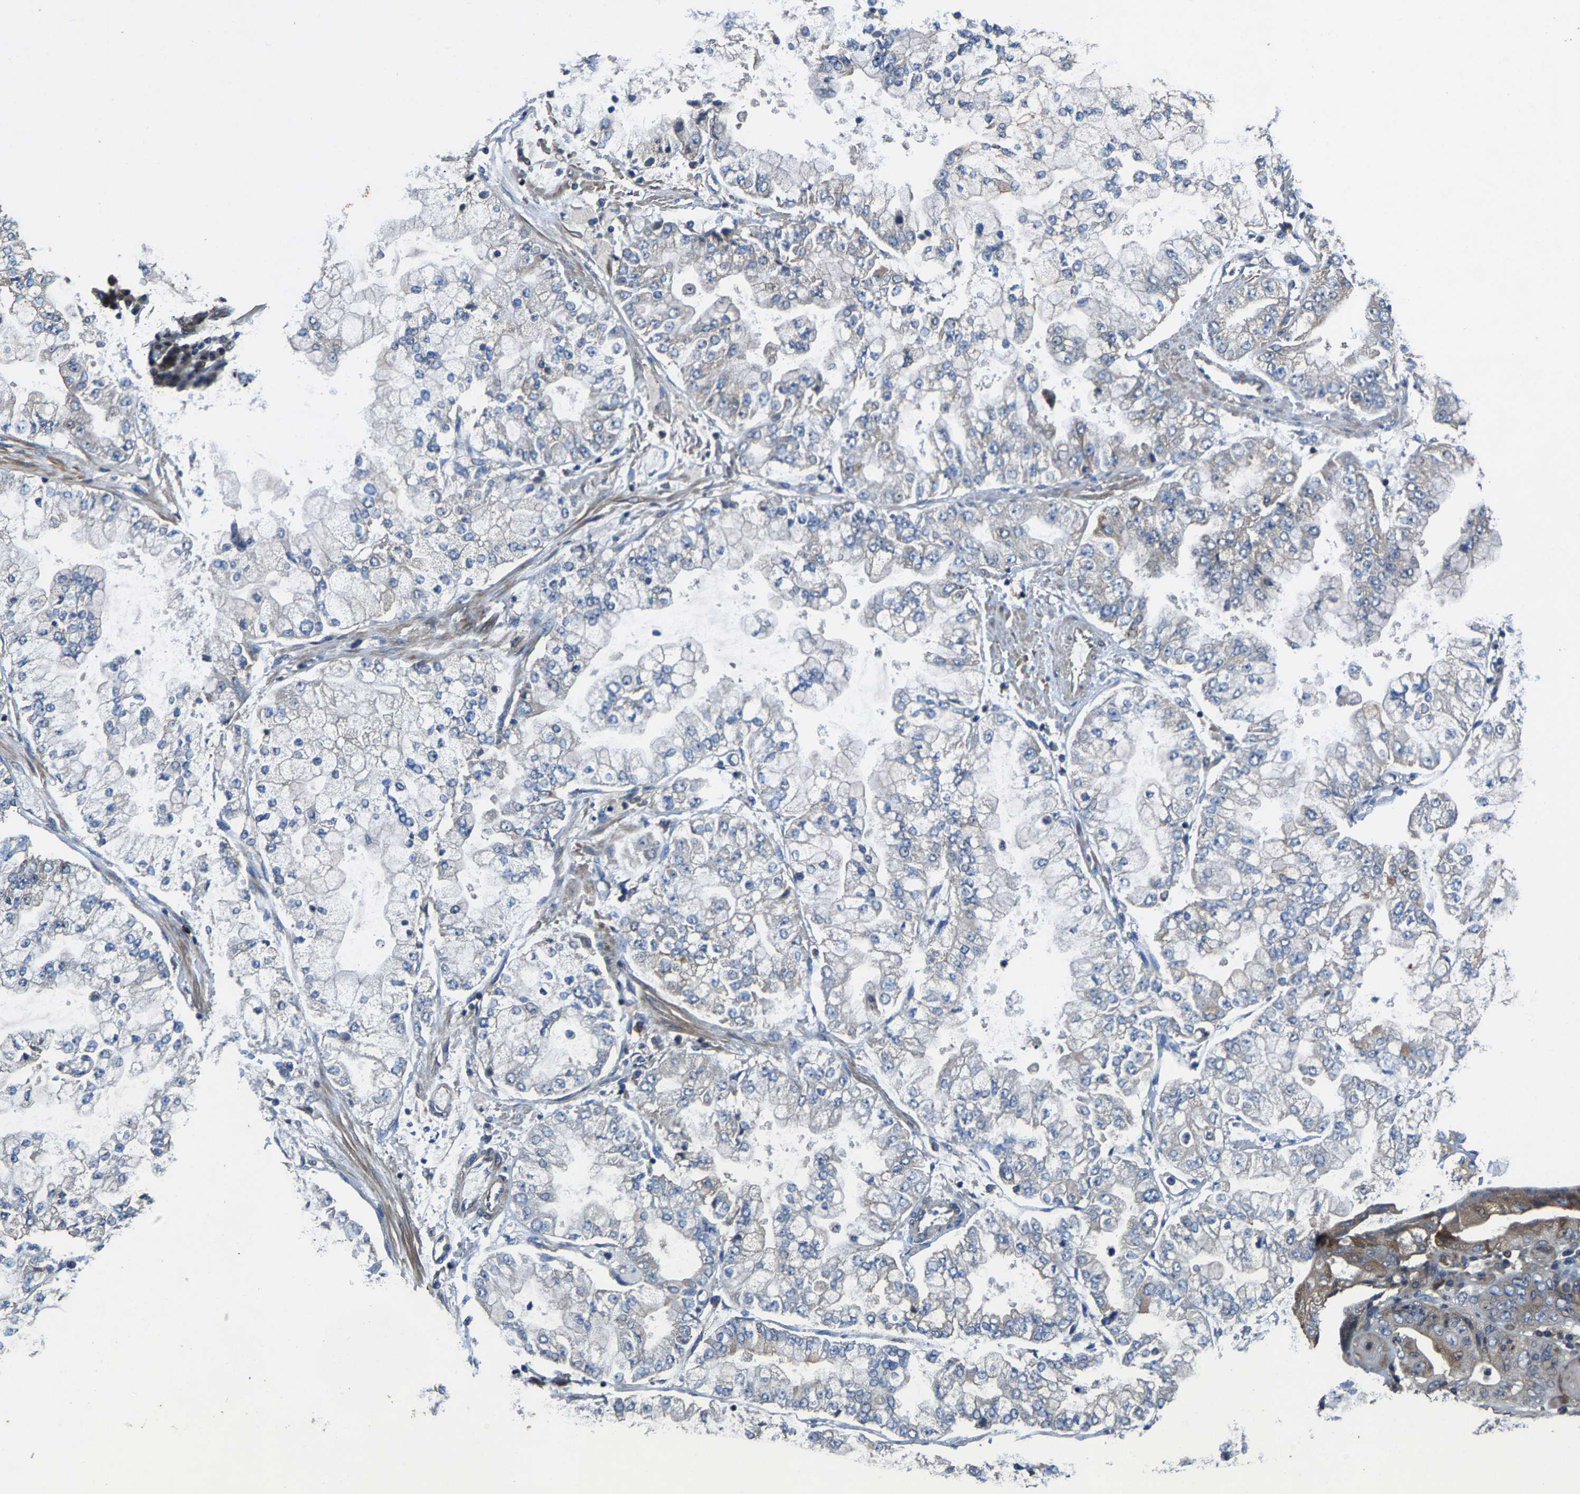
{"staining": {"intensity": "negative", "quantity": "none", "location": "none"}, "tissue": "stomach cancer", "cell_type": "Tumor cells", "image_type": "cancer", "snomed": [{"axis": "morphology", "description": "Adenocarcinoma, NOS"}, {"axis": "topography", "description": "Stomach"}], "caption": "An immunohistochemistry (IHC) micrograph of stomach cancer (adenocarcinoma) is shown. There is no staining in tumor cells of stomach cancer (adenocarcinoma).", "gene": "AGBL3", "patient": {"sex": "male", "age": 76}}